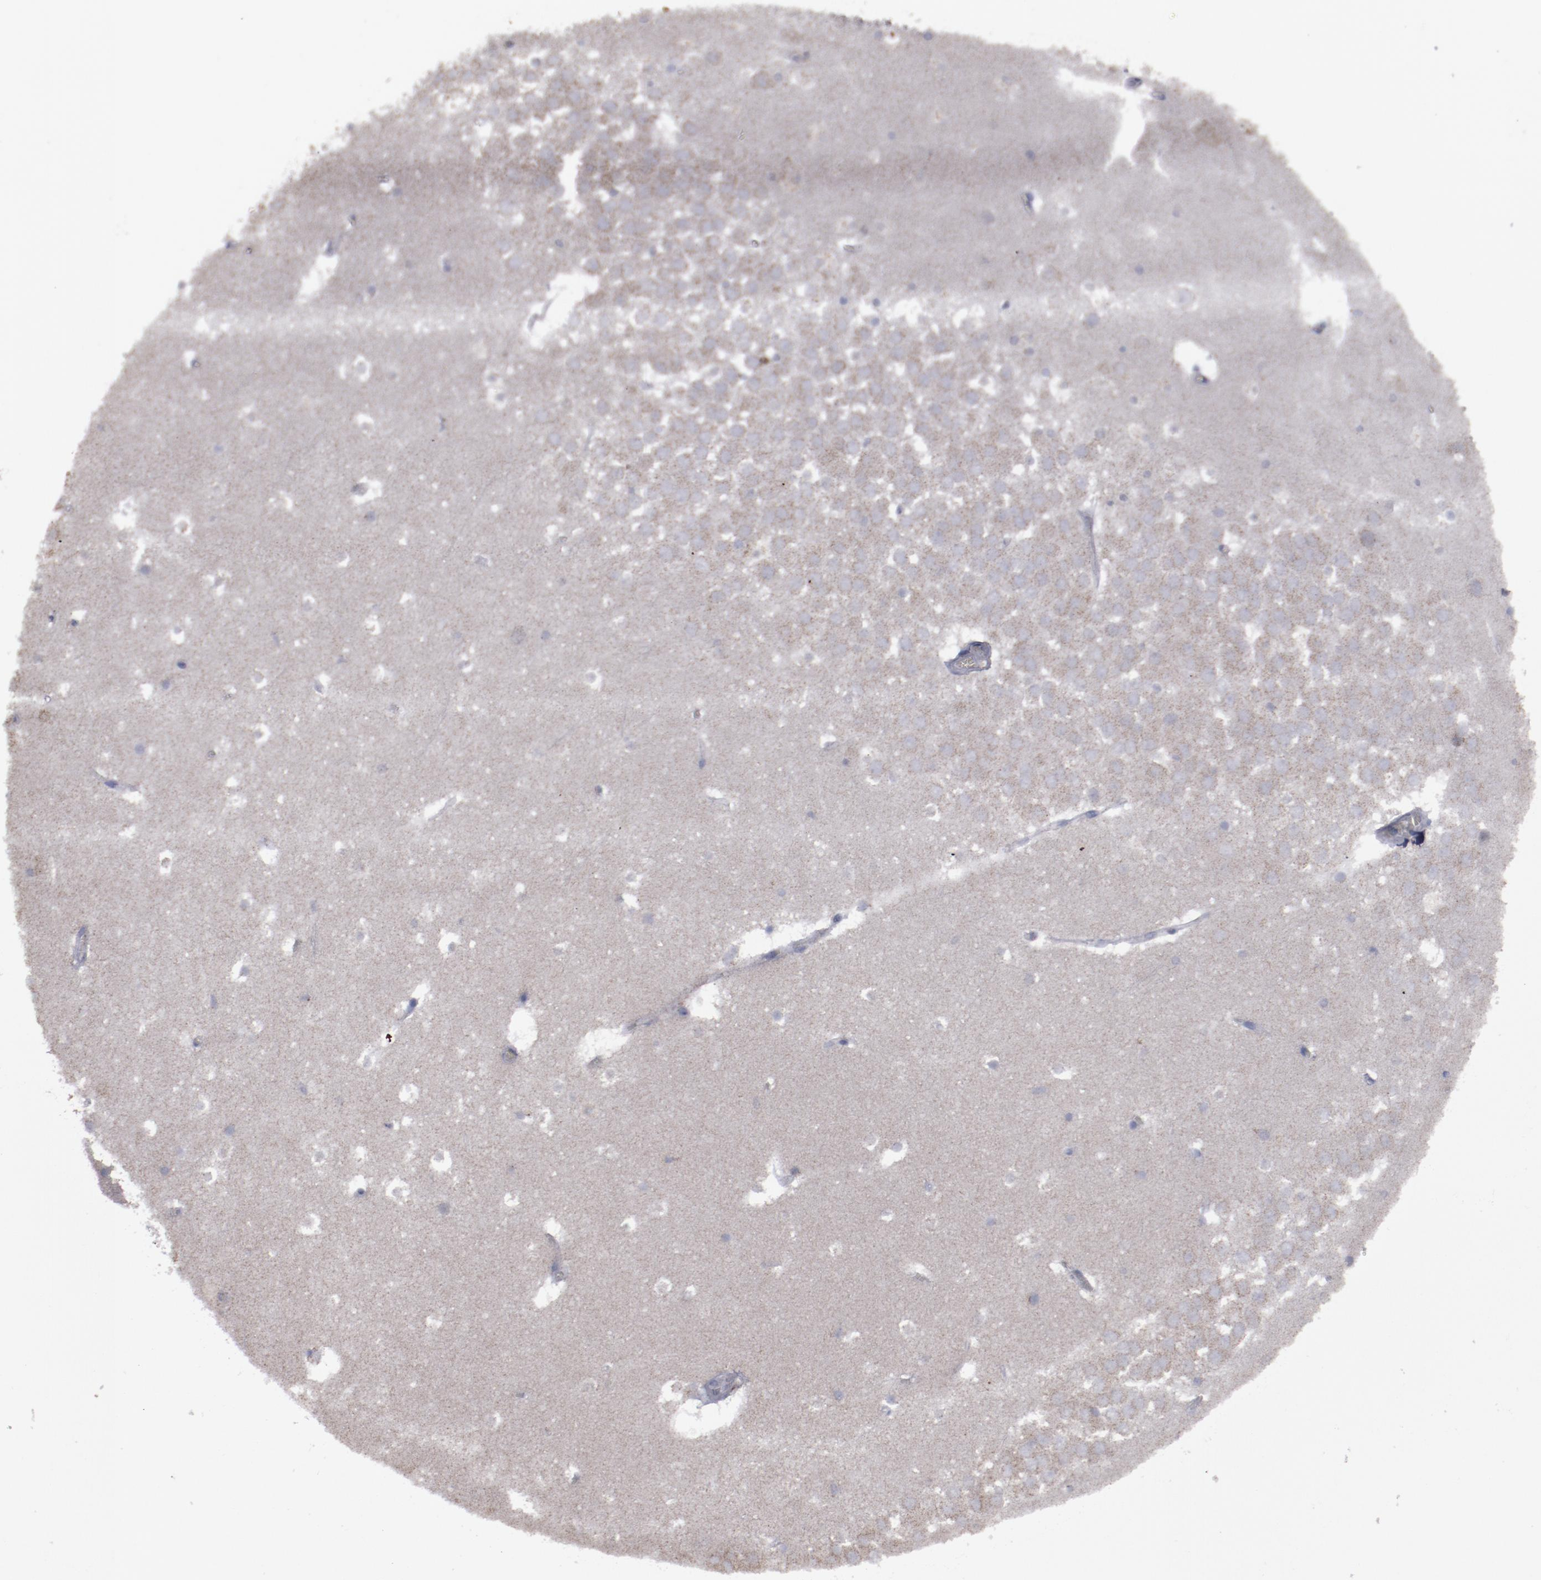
{"staining": {"intensity": "weak", "quantity": "<25%", "location": "cytoplasmic/membranous"}, "tissue": "hippocampus", "cell_type": "Glial cells", "image_type": "normal", "snomed": [{"axis": "morphology", "description": "Normal tissue, NOS"}, {"axis": "topography", "description": "Hippocampus"}], "caption": "High power microscopy micrograph of an immunohistochemistry micrograph of unremarkable hippocampus, revealing no significant expression in glial cells.", "gene": "MYOM2", "patient": {"sex": "male", "age": 45}}